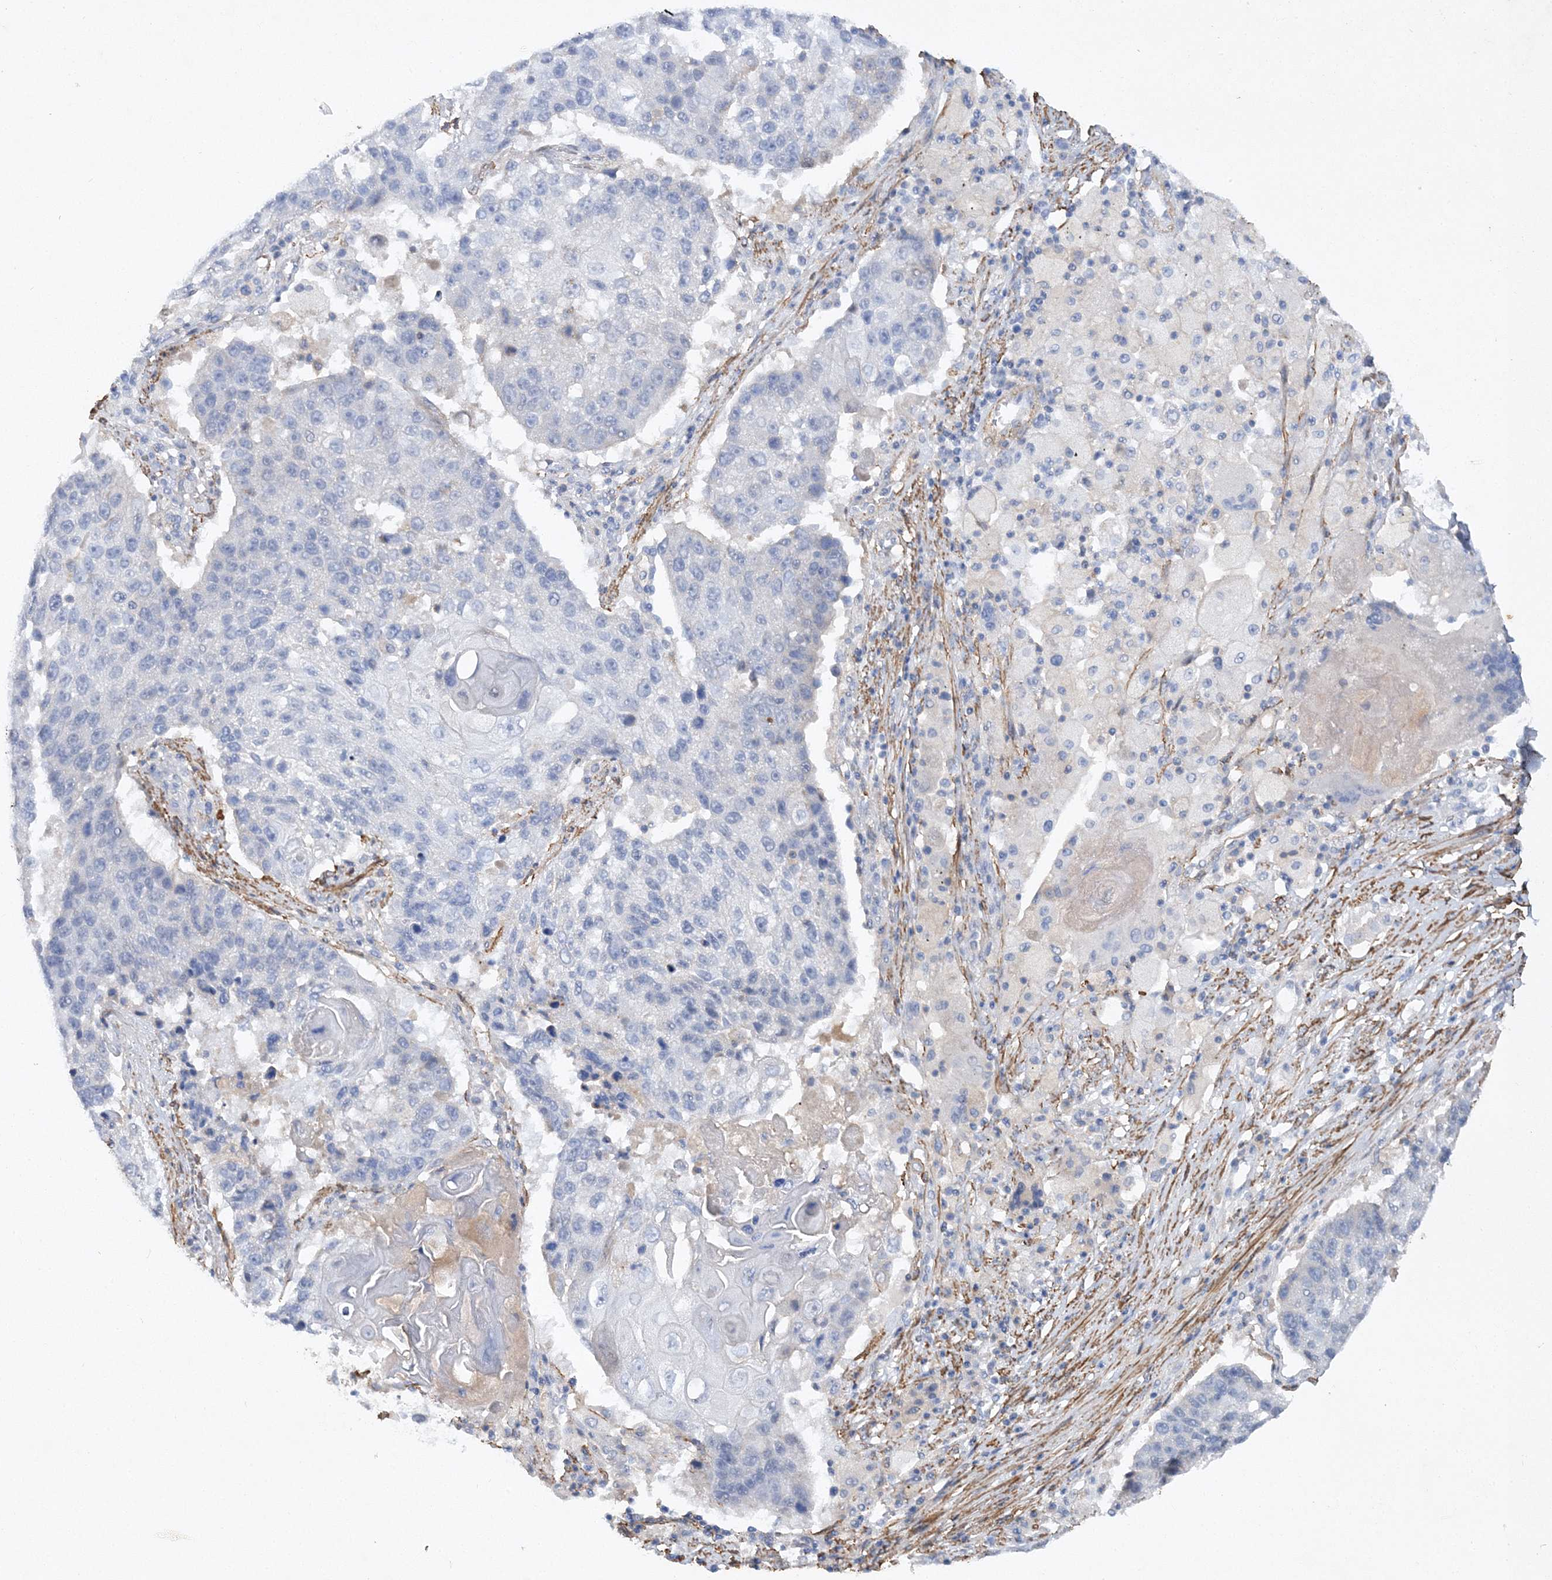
{"staining": {"intensity": "negative", "quantity": "none", "location": "none"}, "tissue": "lung cancer", "cell_type": "Tumor cells", "image_type": "cancer", "snomed": [{"axis": "morphology", "description": "Squamous cell carcinoma, NOS"}, {"axis": "topography", "description": "Lung"}], "caption": "The photomicrograph shows no staining of tumor cells in squamous cell carcinoma (lung).", "gene": "RTN2", "patient": {"sex": "male", "age": 61}}